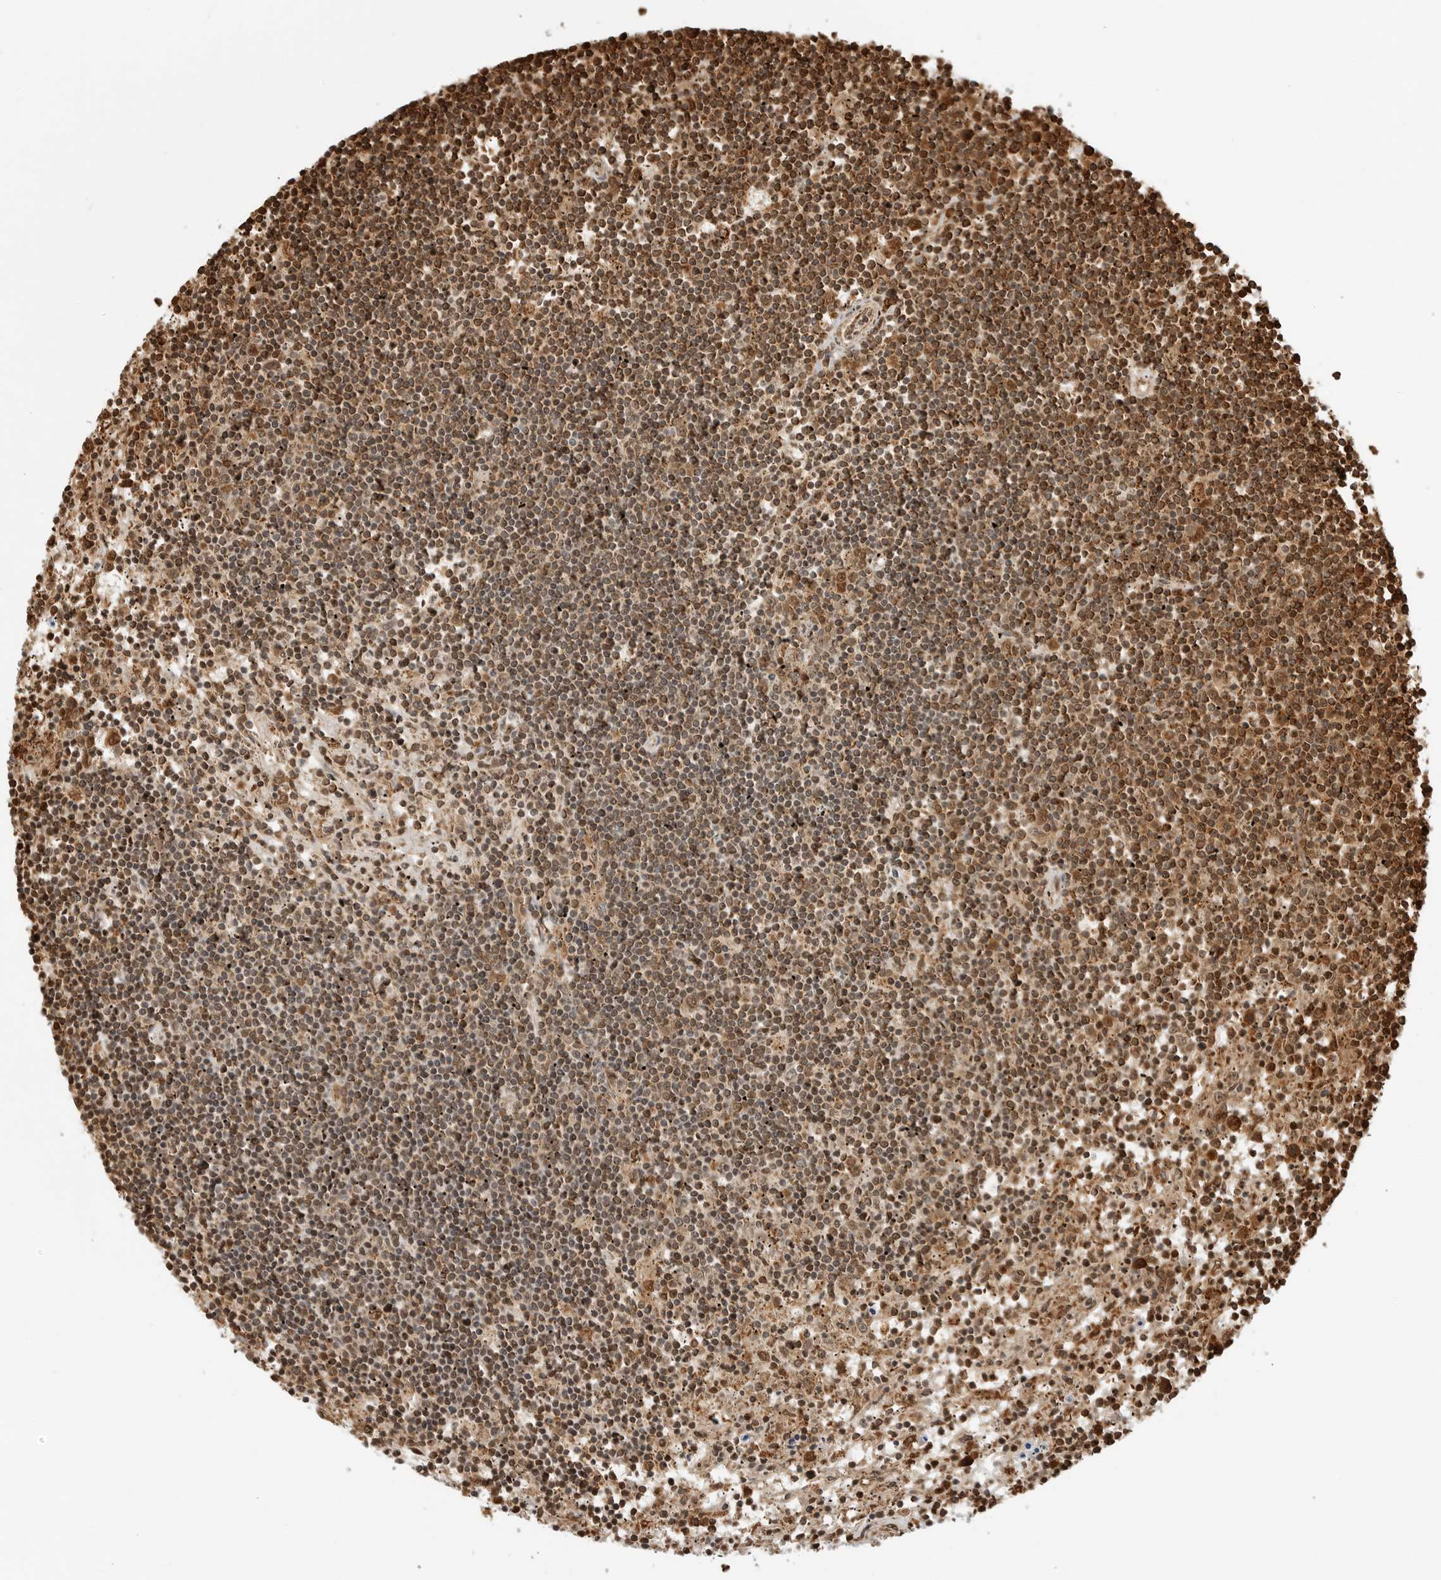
{"staining": {"intensity": "strong", "quantity": ">75%", "location": "cytoplasmic/membranous"}, "tissue": "lymphoma", "cell_type": "Tumor cells", "image_type": "cancer", "snomed": [{"axis": "morphology", "description": "Malignant lymphoma, non-Hodgkin's type, Low grade"}, {"axis": "topography", "description": "Spleen"}], "caption": "Immunohistochemical staining of human malignant lymphoma, non-Hodgkin's type (low-grade) demonstrates strong cytoplasmic/membranous protein positivity in approximately >75% of tumor cells. (DAB (3,3'-diaminobenzidine) = brown stain, brightfield microscopy at high magnification).", "gene": "BMP2K", "patient": {"sex": "male", "age": 76}}